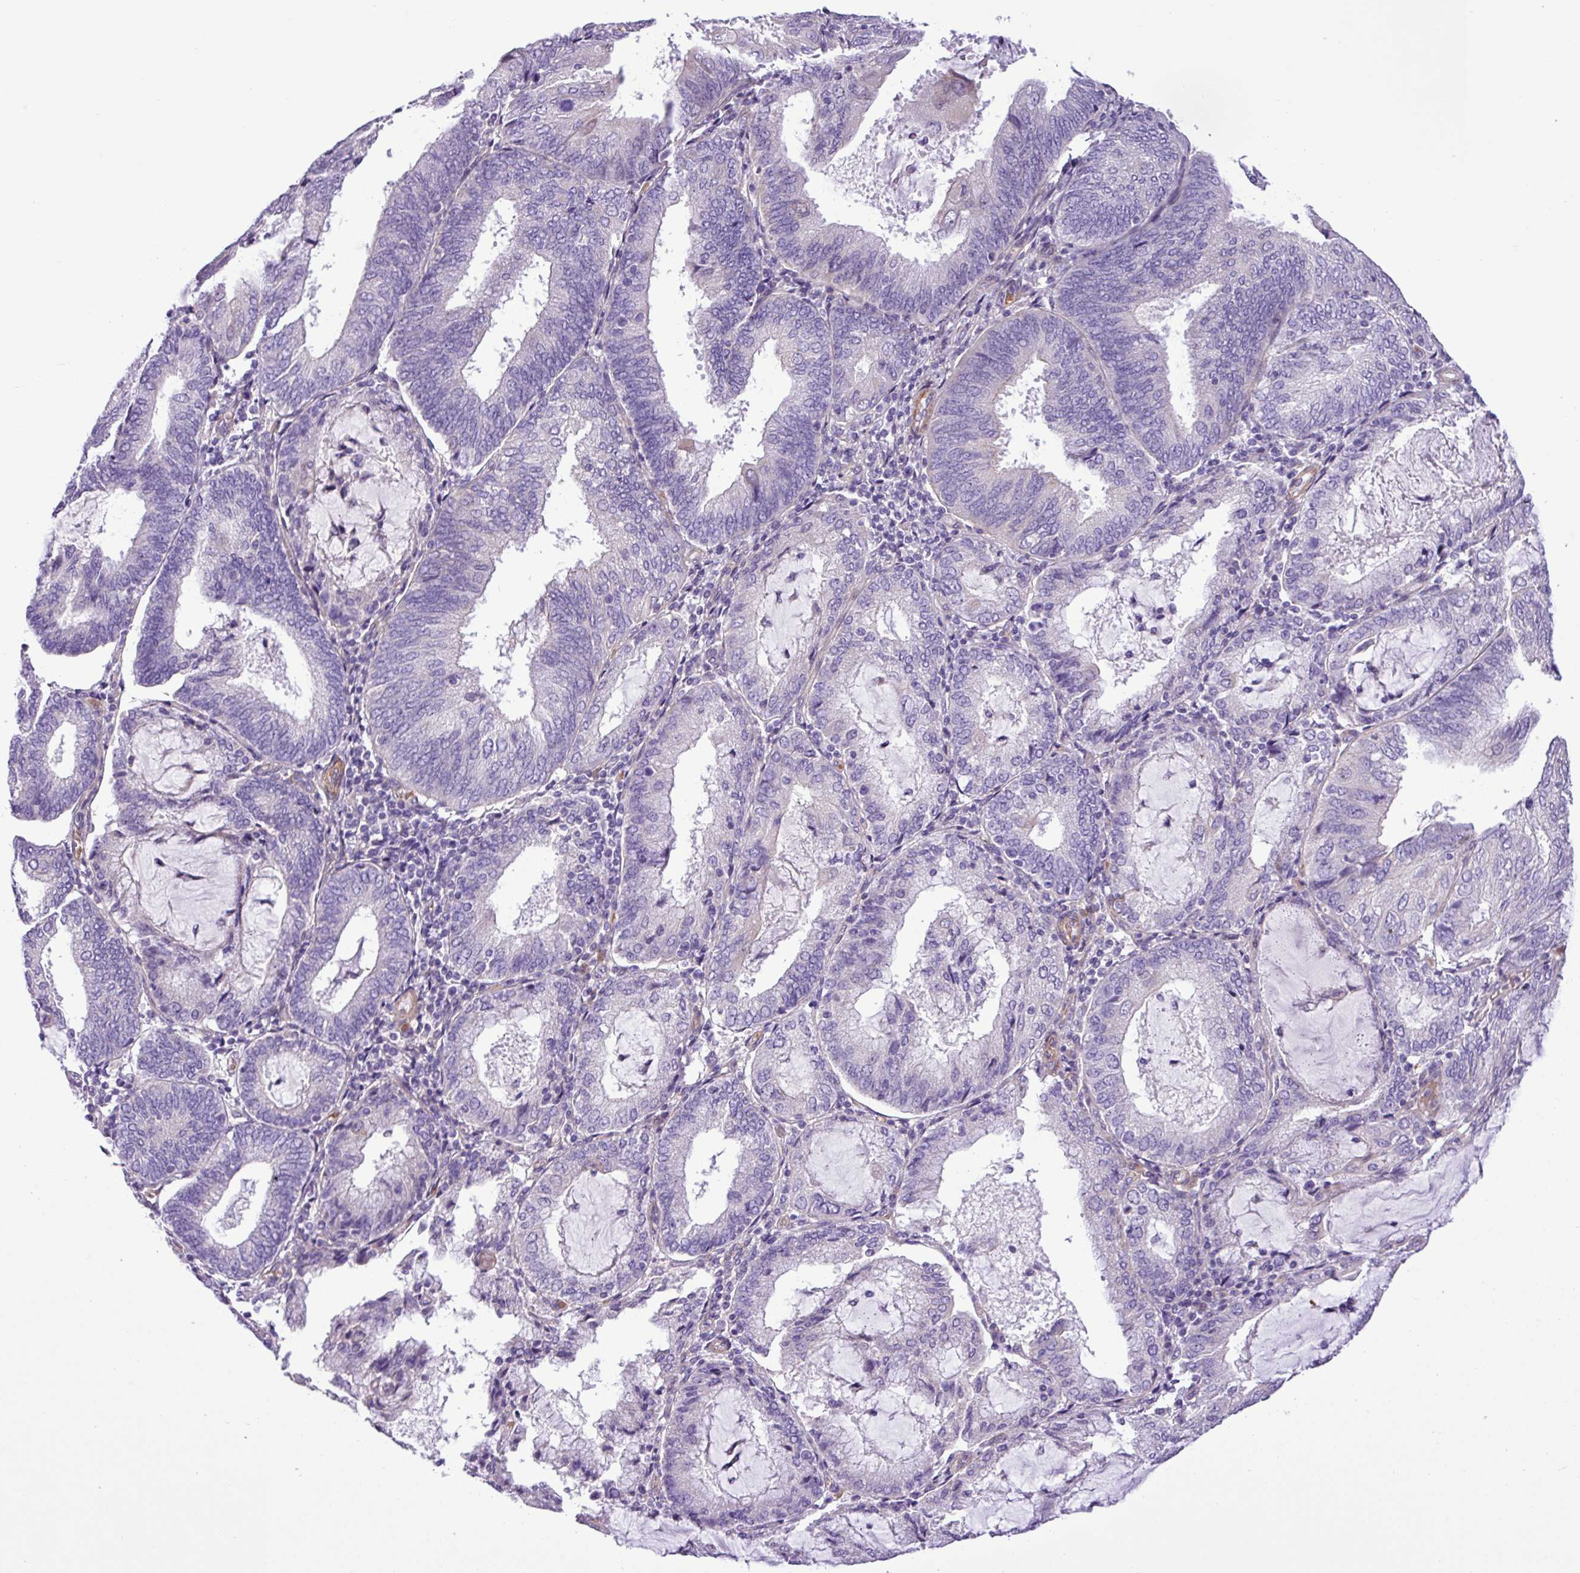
{"staining": {"intensity": "negative", "quantity": "none", "location": "none"}, "tissue": "endometrial cancer", "cell_type": "Tumor cells", "image_type": "cancer", "snomed": [{"axis": "morphology", "description": "Adenocarcinoma, NOS"}, {"axis": "topography", "description": "Endometrium"}], "caption": "Endometrial cancer was stained to show a protein in brown. There is no significant positivity in tumor cells.", "gene": "C11orf91", "patient": {"sex": "female", "age": 81}}